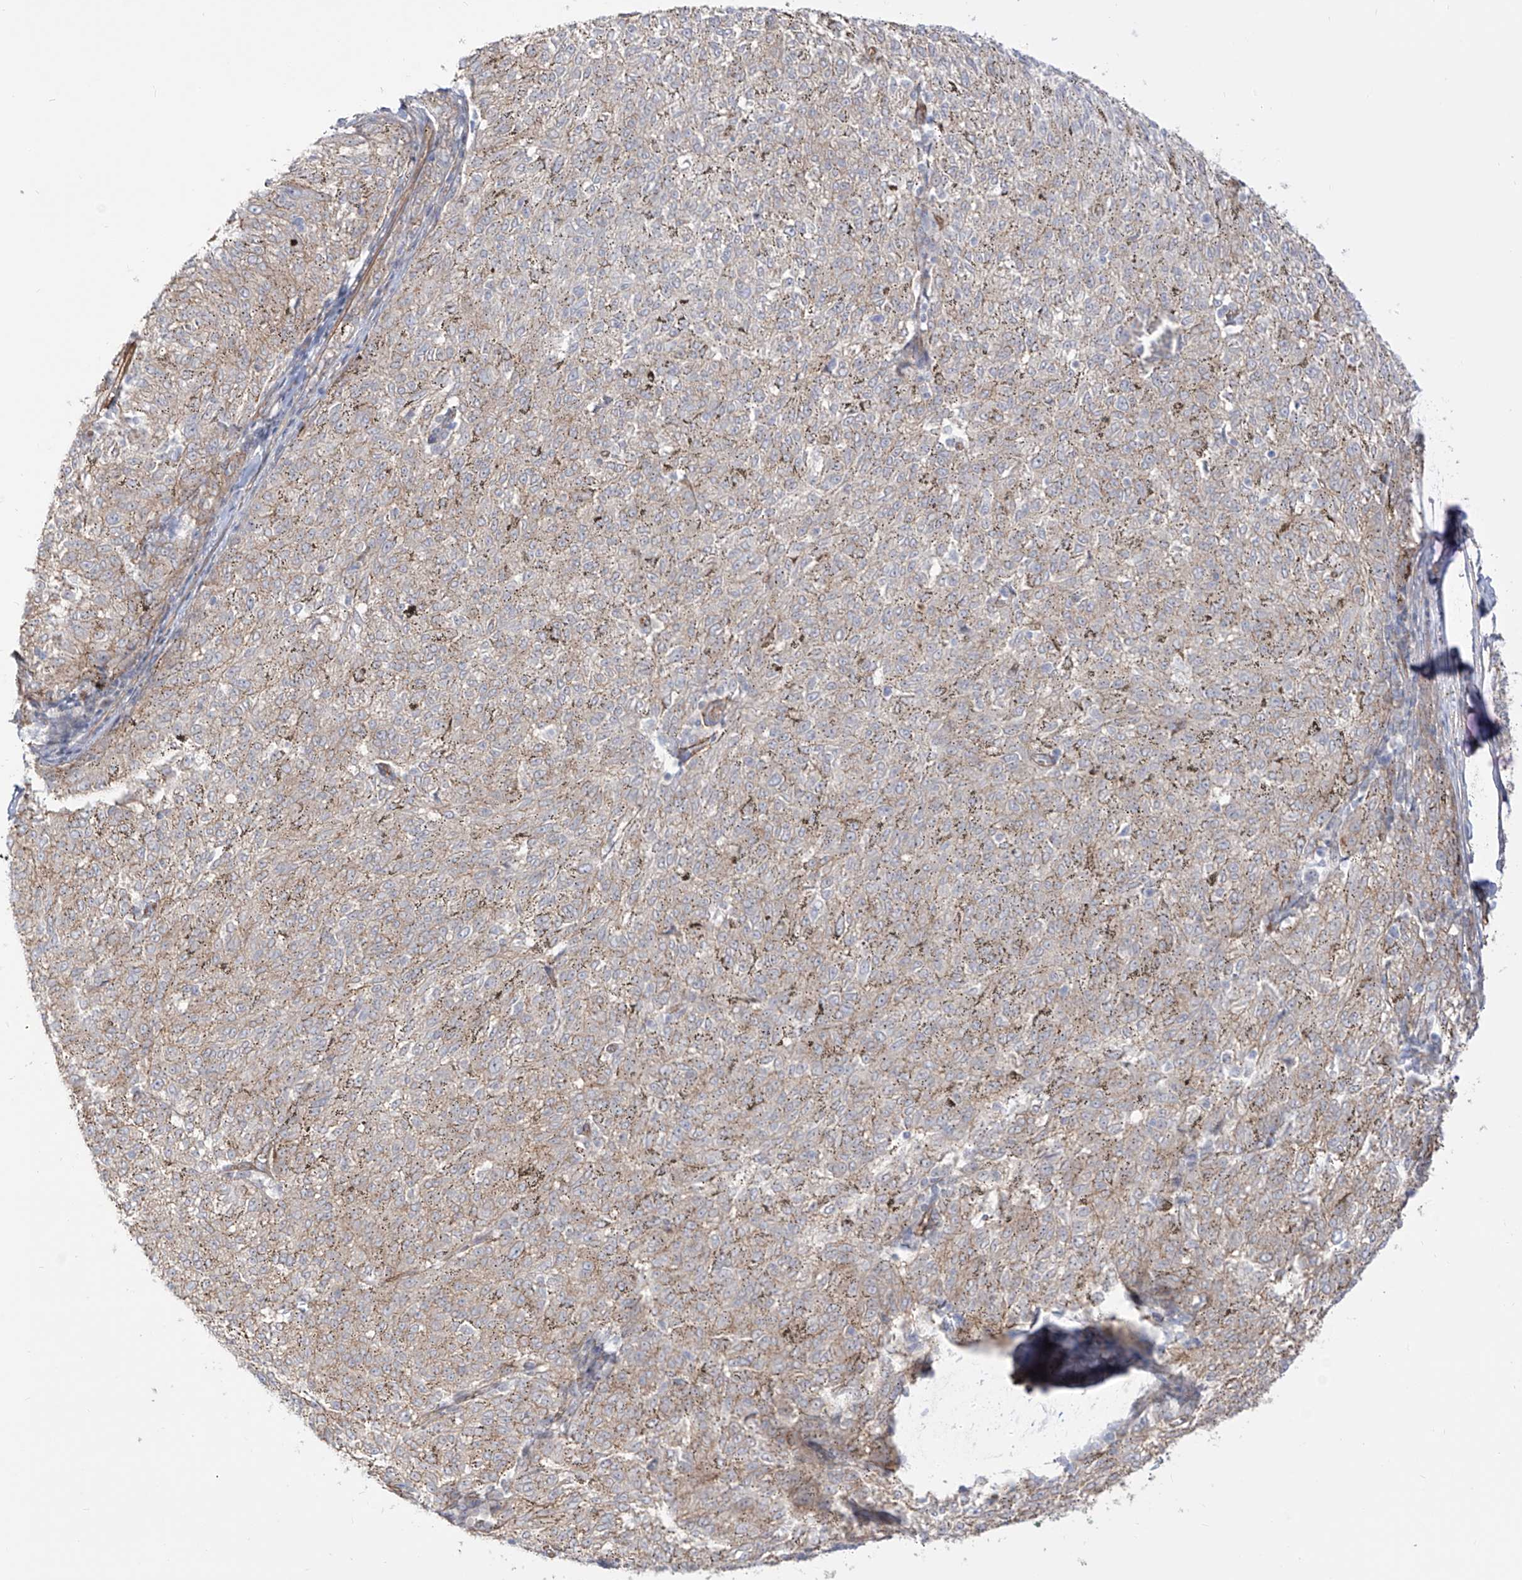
{"staining": {"intensity": "negative", "quantity": "none", "location": "none"}, "tissue": "melanoma", "cell_type": "Tumor cells", "image_type": "cancer", "snomed": [{"axis": "morphology", "description": "Malignant melanoma, NOS"}, {"axis": "topography", "description": "Skin"}], "caption": "Immunohistochemistry (IHC) of human melanoma demonstrates no staining in tumor cells. (DAB (3,3'-diaminobenzidine) immunohistochemistry visualized using brightfield microscopy, high magnification).", "gene": "ZNF180", "patient": {"sex": "female", "age": 72}}